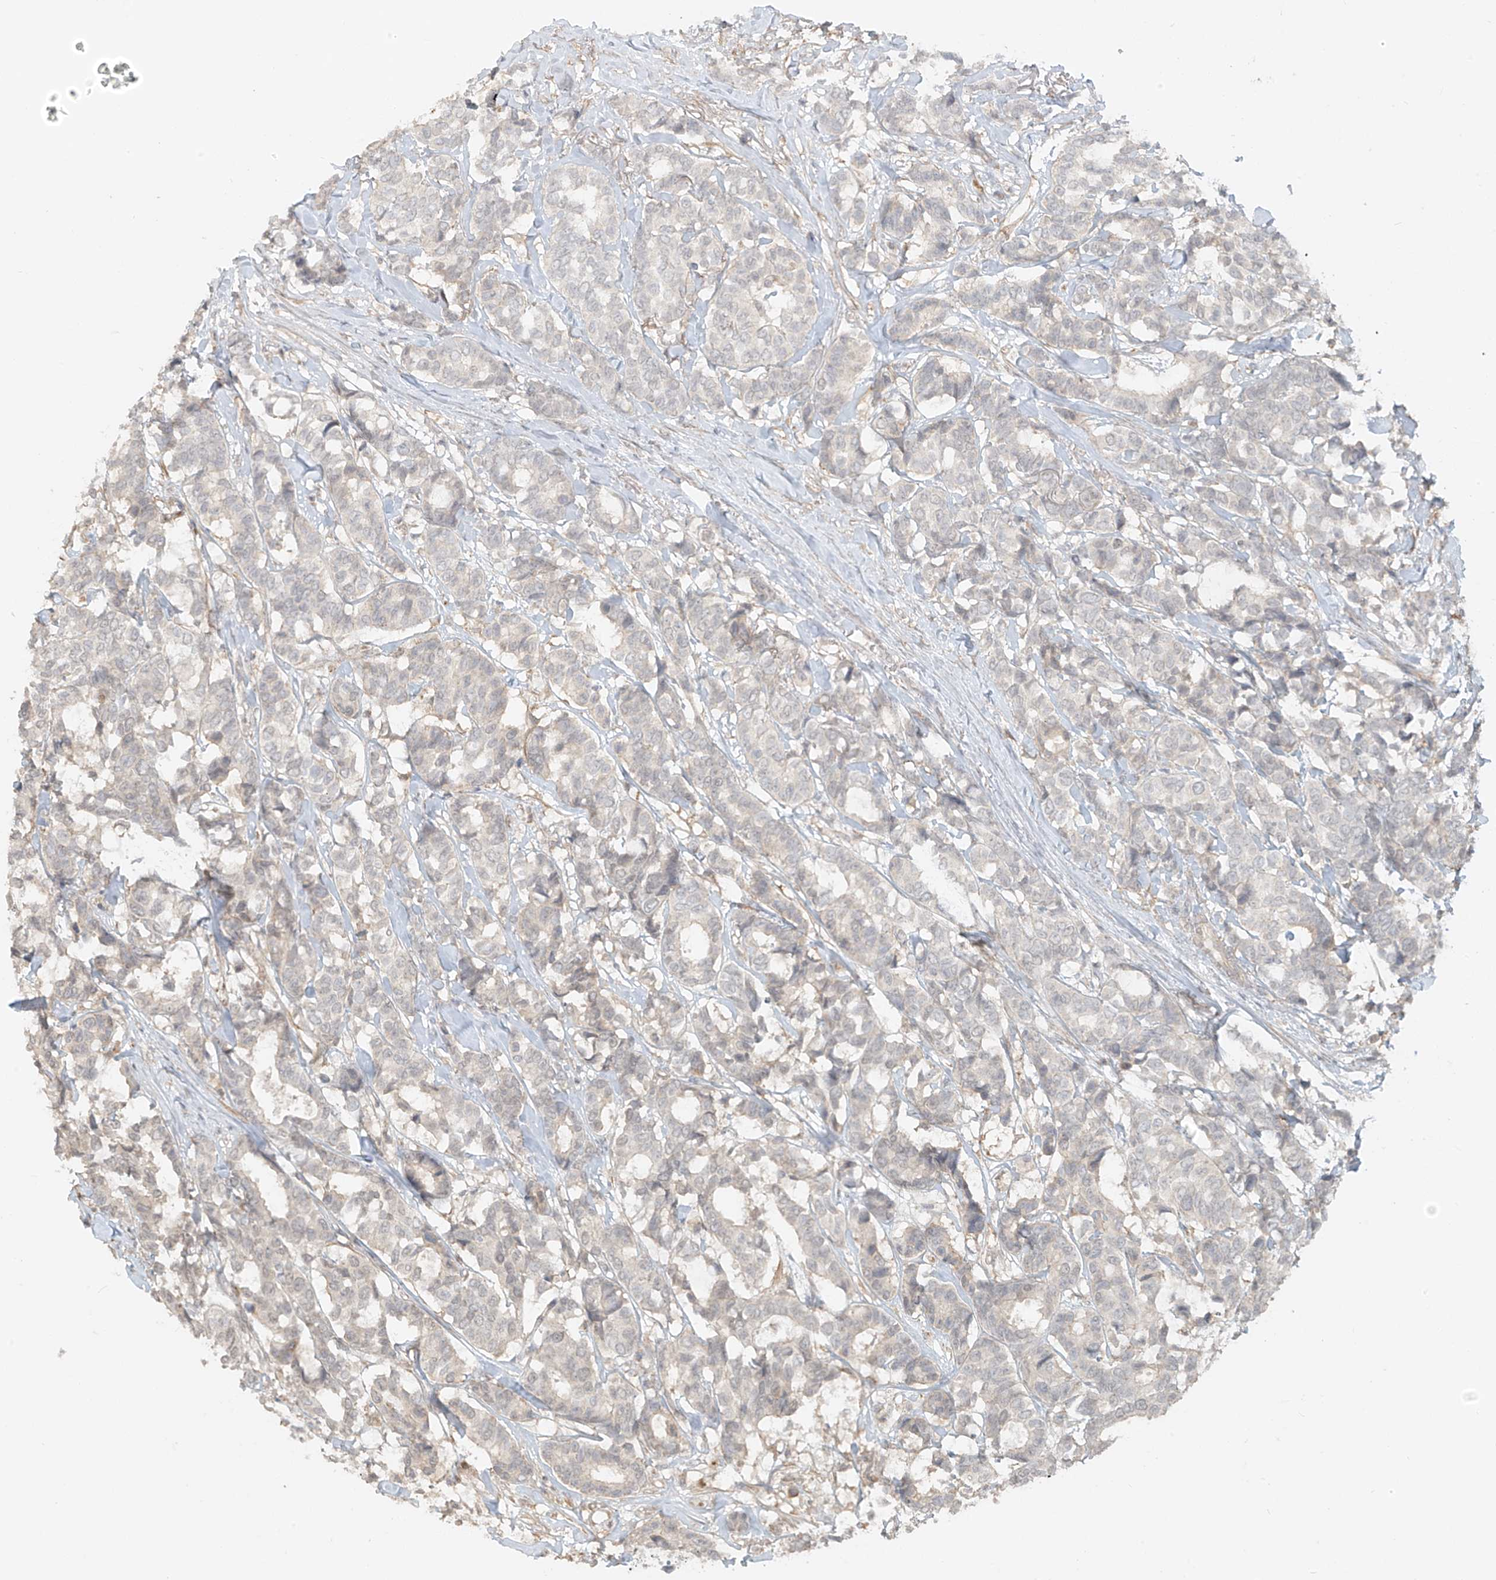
{"staining": {"intensity": "weak", "quantity": "<25%", "location": "cytoplasmic/membranous"}, "tissue": "breast cancer", "cell_type": "Tumor cells", "image_type": "cancer", "snomed": [{"axis": "morphology", "description": "Duct carcinoma"}, {"axis": "topography", "description": "Breast"}], "caption": "This histopathology image is of breast intraductal carcinoma stained with IHC to label a protein in brown with the nuclei are counter-stained blue. There is no positivity in tumor cells.", "gene": "ABCD1", "patient": {"sex": "female", "age": 87}}